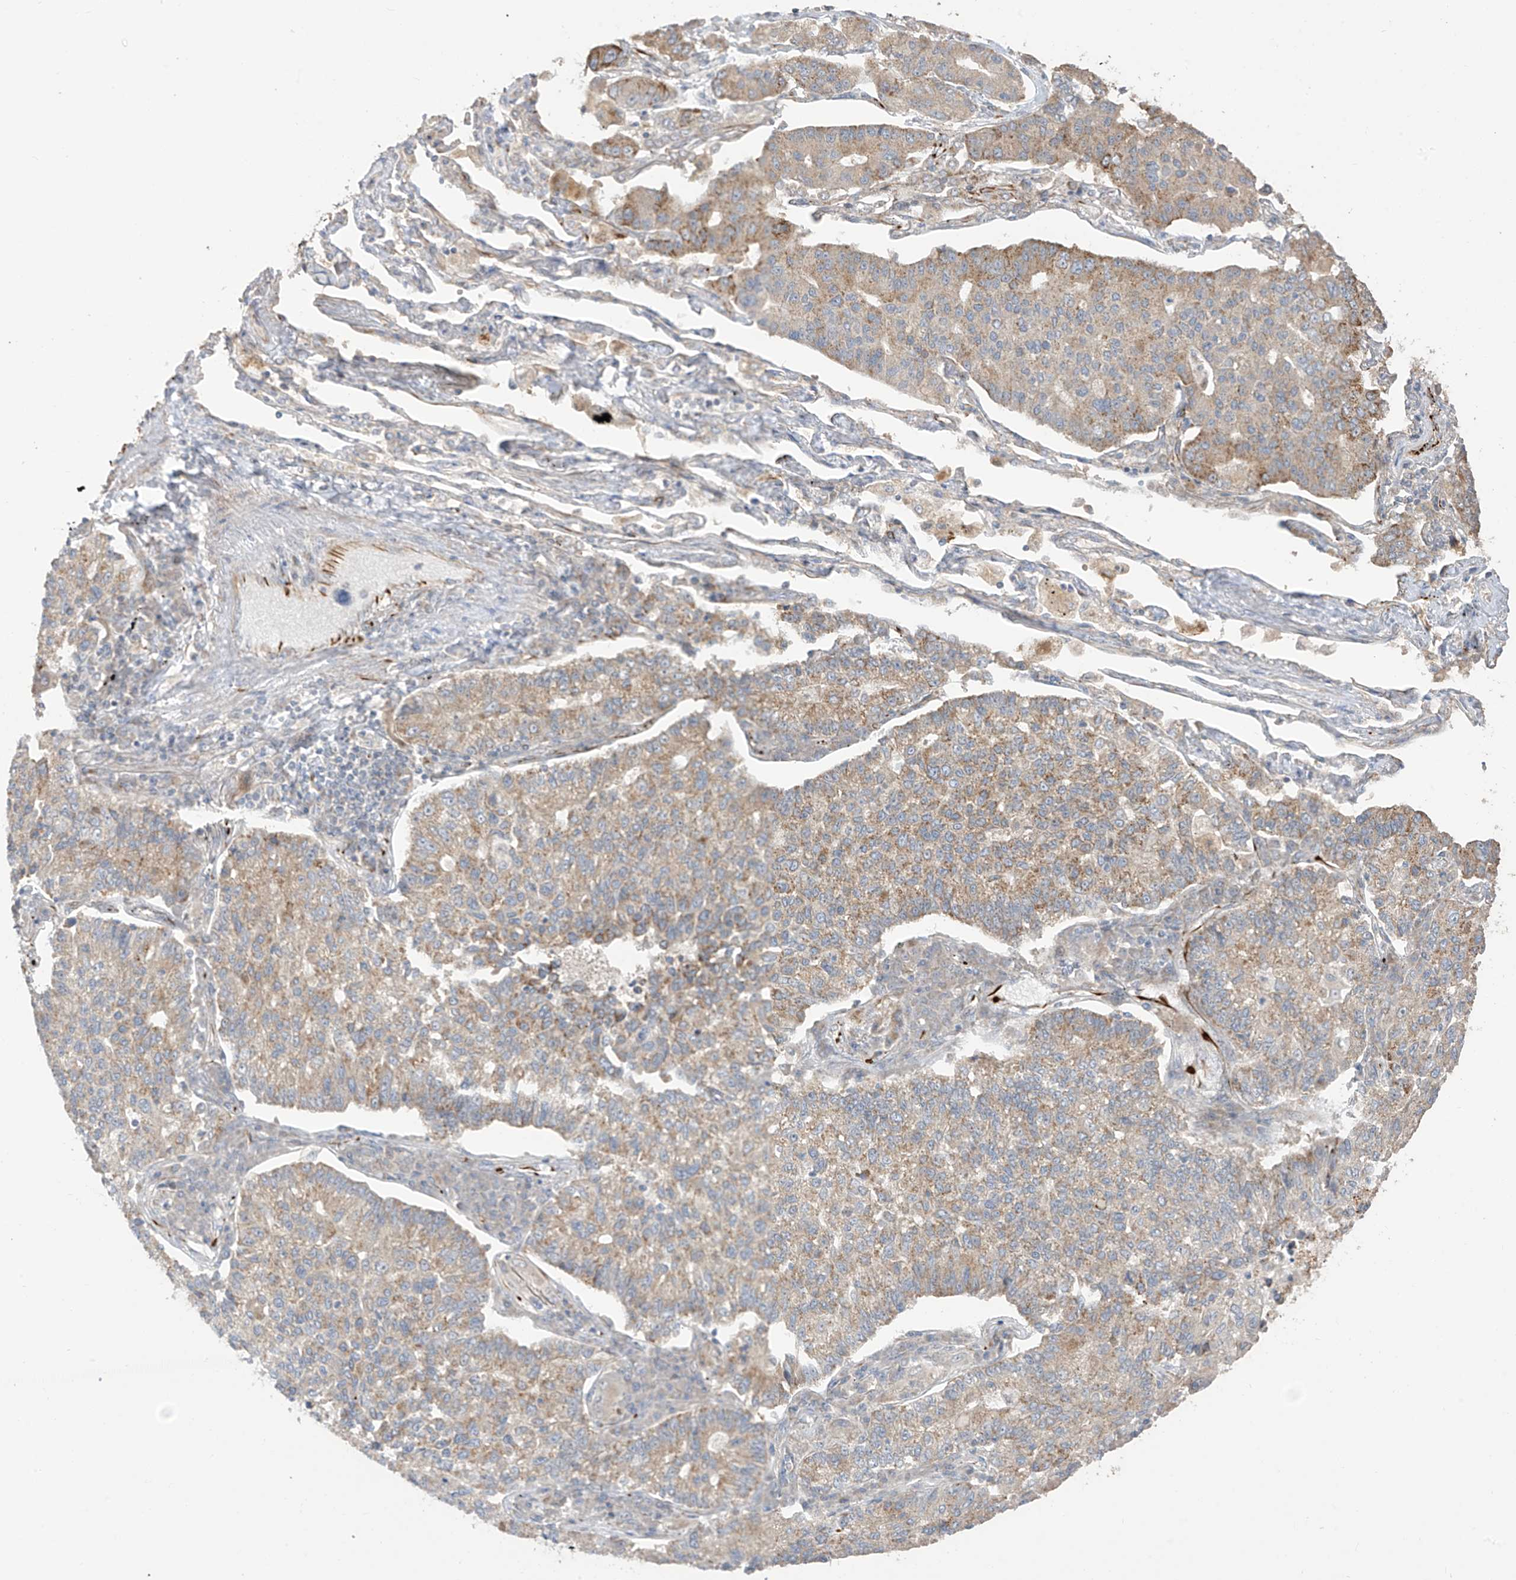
{"staining": {"intensity": "weak", "quantity": "25%-75%", "location": "cytoplasmic/membranous"}, "tissue": "lung cancer", "cell_type": "Tumor cells", "image_type": "cancer", "snomed": [{"axis": "morphology", "description": "Adenocarcinoma, NOS"}, {"axis": "topography", "description": "Lung"}], "caption": "Immunohistochemistry (IHC) histopathology image of adenocarcinoma (lung) stained for a protein (brown), which exhibits low levels of weak cytoplasmic/membranous expression in approximately 25%-75% of tumor cells.", "gene": "DCDC2", "patient": {"sex": "male", "age": 49}}